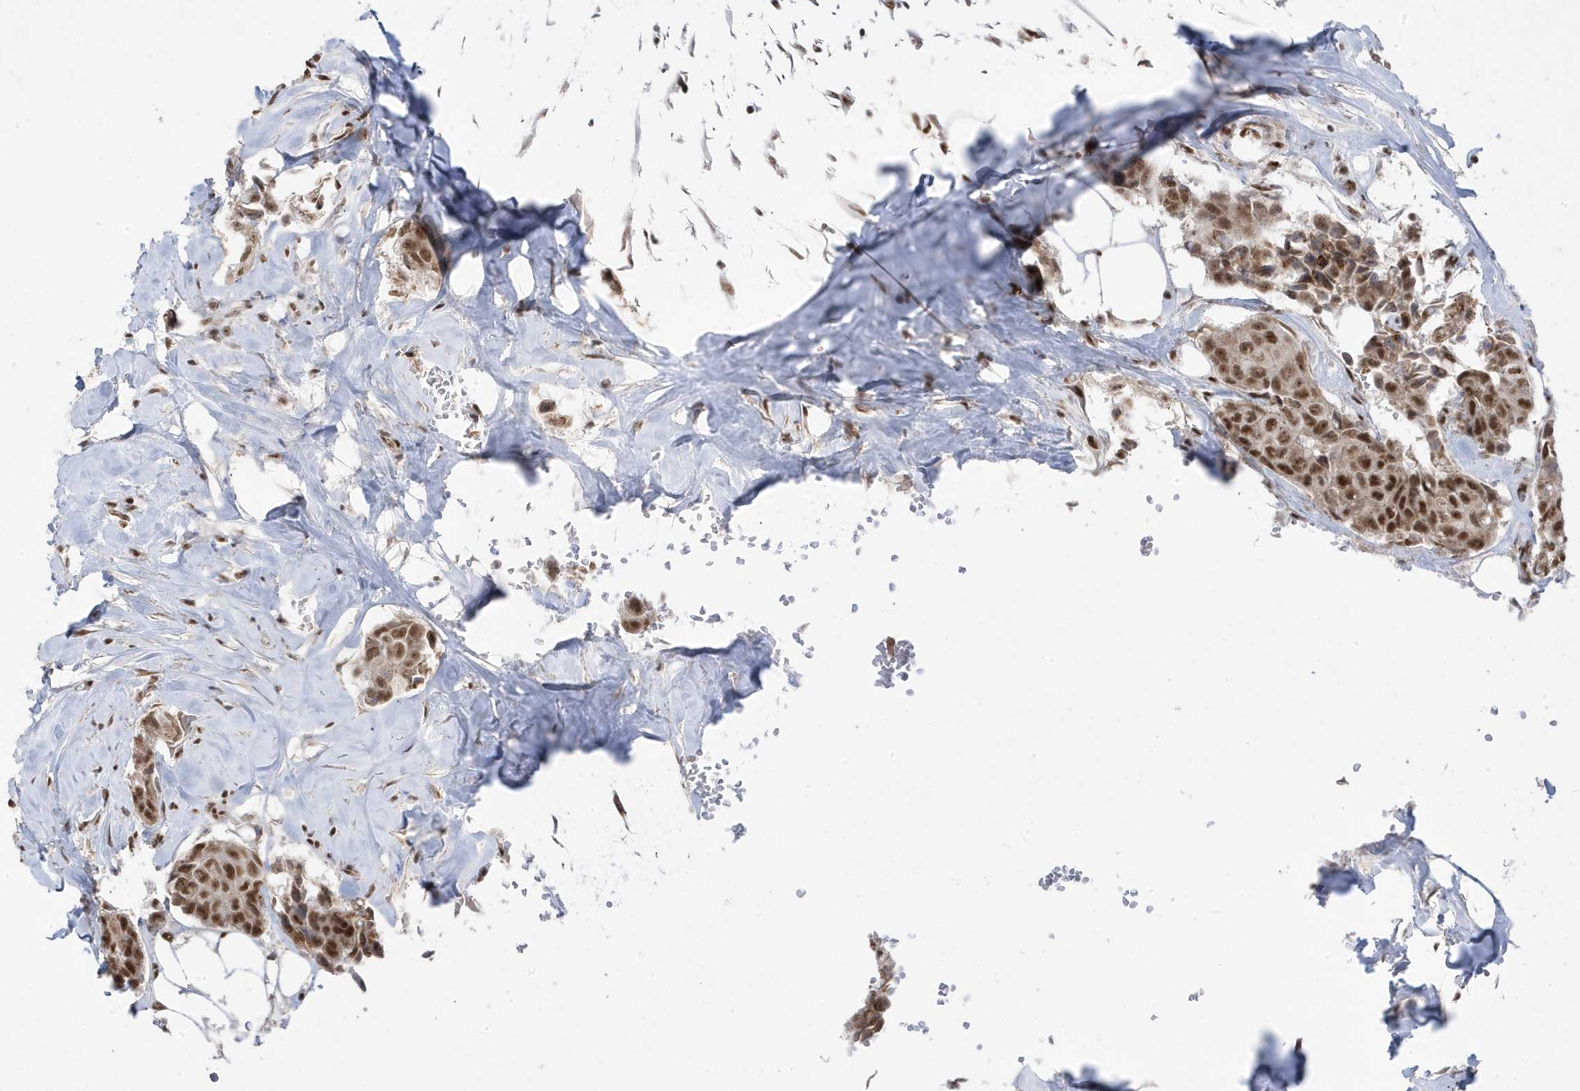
{"staining": {"intensity": "moderate", "quantity": ">75%", "location": "nuclear"}, "tissue": "breast cancer", "cell_type": "Tumor cells", "image_type": "cancer", "snomed": [{"axis": "morphology", "description": "Duct carcinoma"}, {"axis": "topography", "description": "Breast"}], "caption": "Immunohistochemical staining of breast cancer displays moderate nuclear protein staining in approximately >75% of tumor cells.", "gene": "MTREX", "patient": {"sex": "female", "age": 80}}